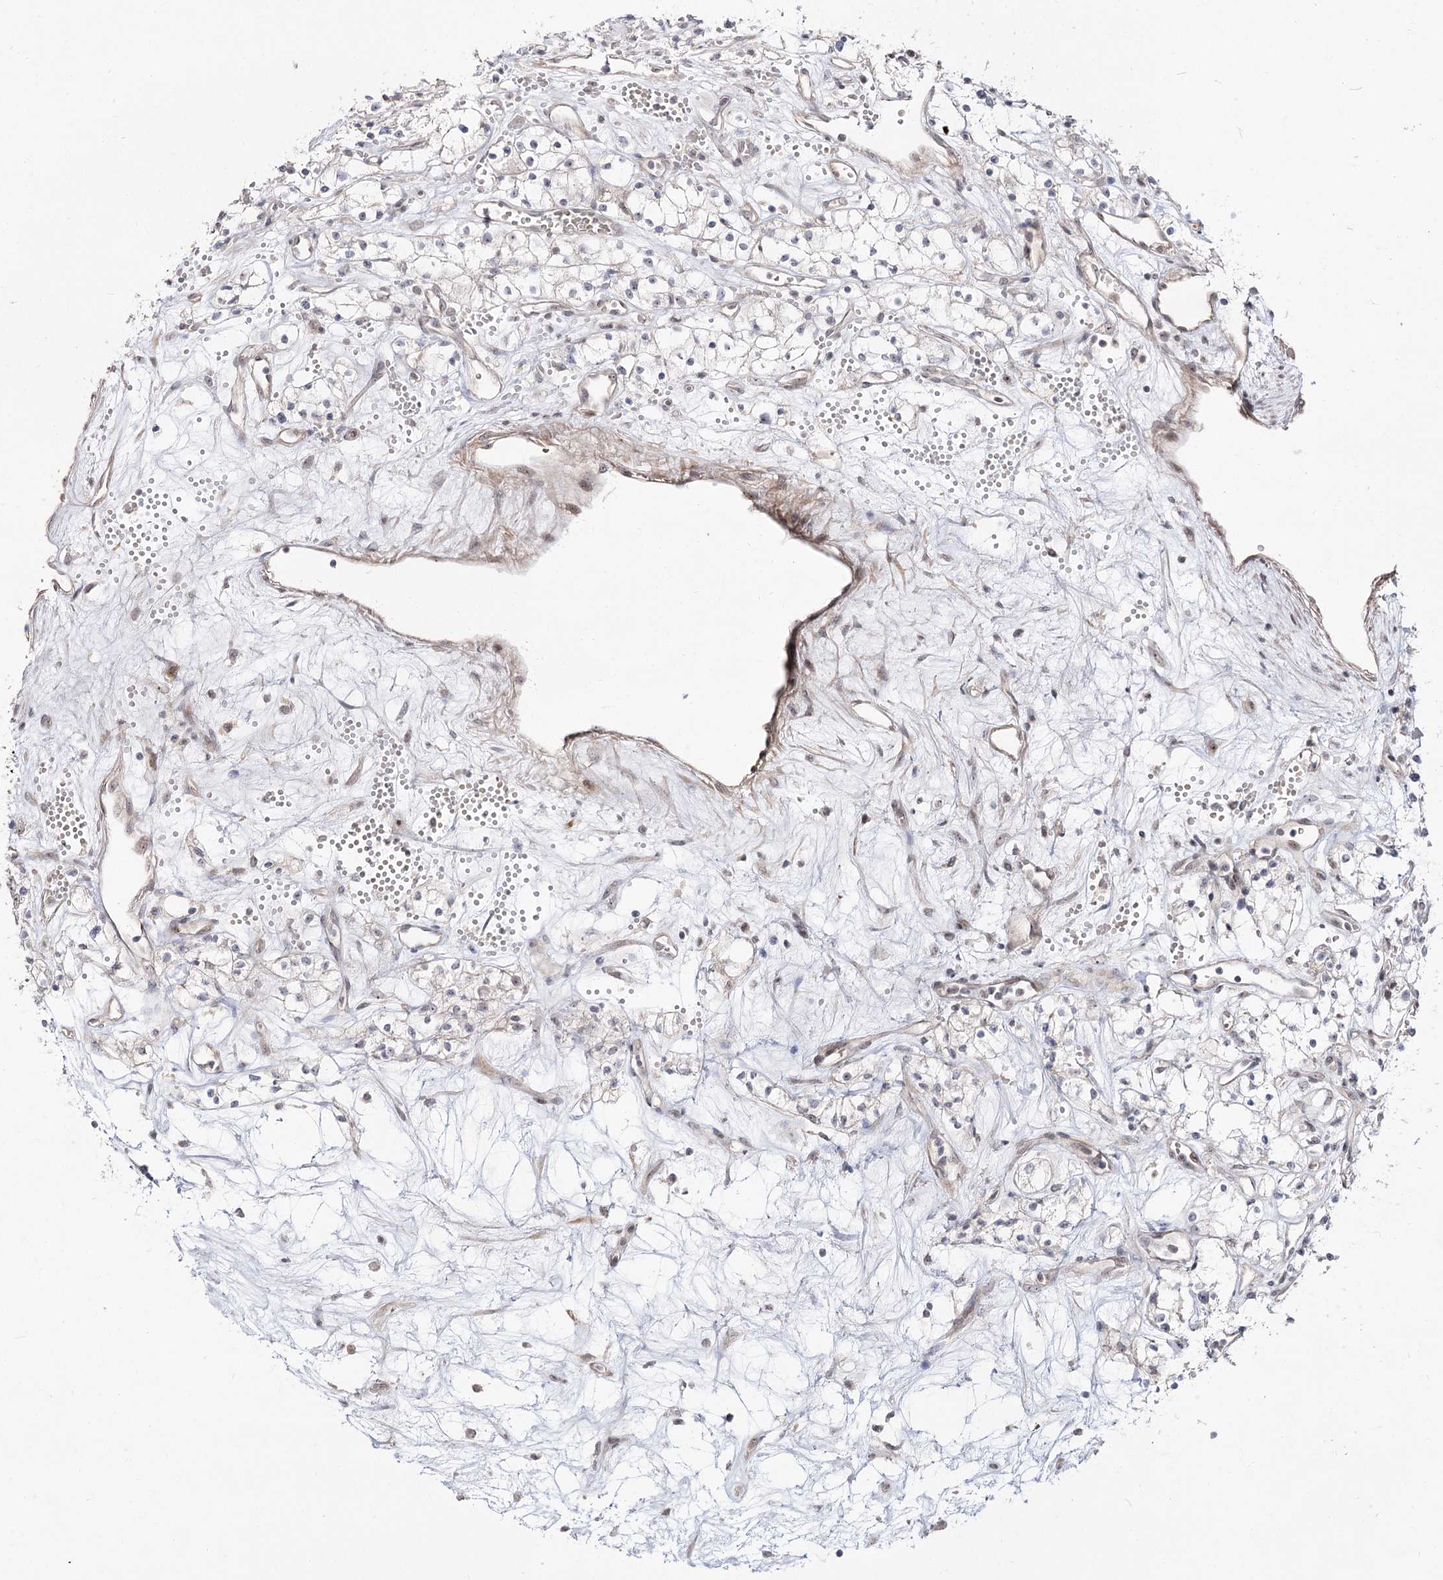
{"staining": {"intensity": "negative", "quantity": "none", "location": "none"}, "tissue": "renal cancer", "cell_type": "Tumor cells", "image_type": "cancer", "snomed": [{"axis": "morphology", "description": "Adenocarcinoma, NOS"}, {"axis": "topography", "description": "Kidney"}], "caption": "Tumor cells are negative for protein expression in human renal cancer.", "gene": "RRP9", "patient": {"sex": "male", "age": 59}}